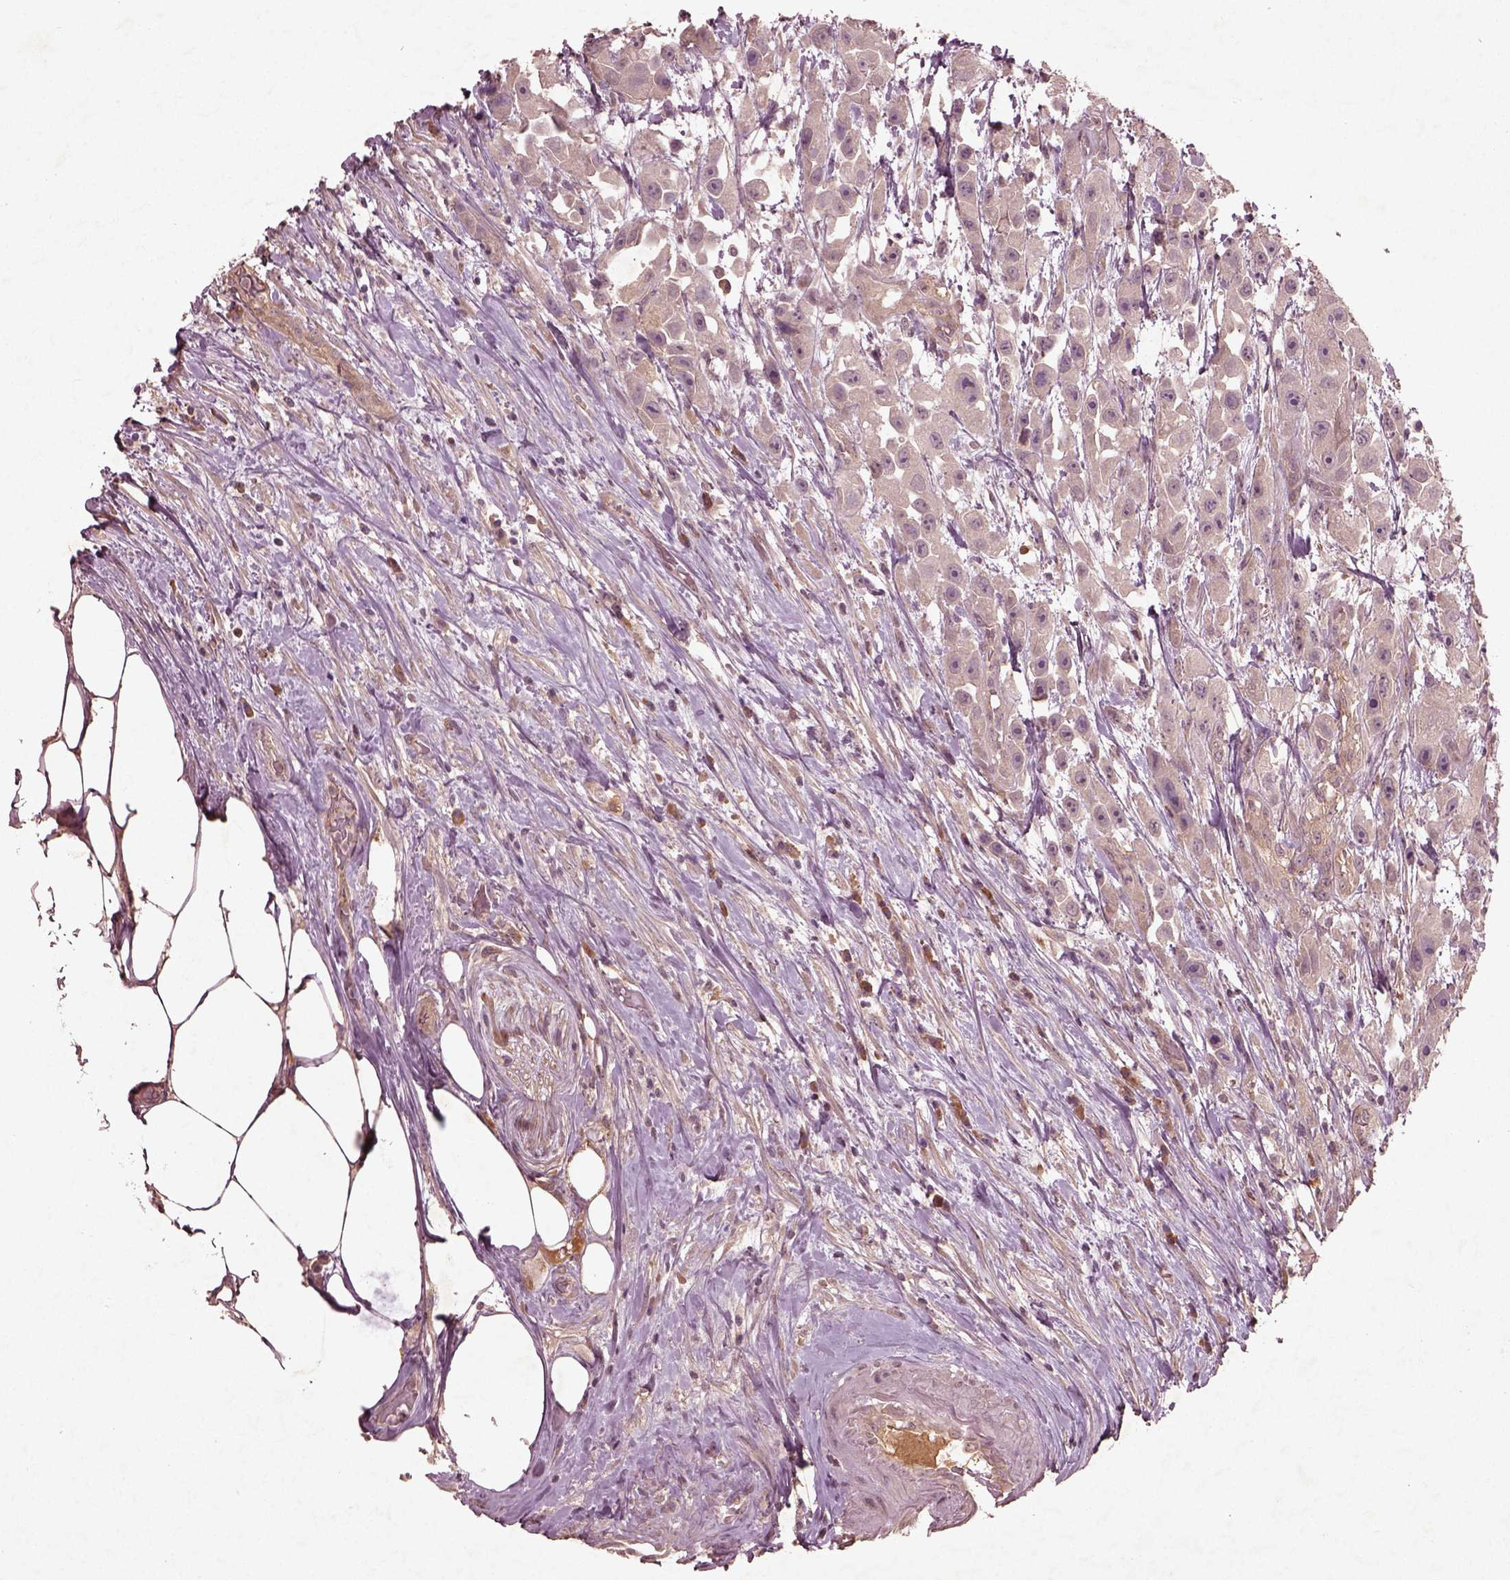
{"staining": {"intensity": "weak", "quantity": "<25%", "location": "cytoplasmic/membranous"}, "tissue": "urothelial cancer", "cell_type": "Tumor cells", "image_type": "cancer", "snomed": [{"axis": "morphology", "description": "Urothelial carcinoma, High grade"}, {"axis": "topography", "description": "Urinary bladder"}], "caption": "Immunohistochemistry histopathology image of neoplastic tissue: human high-grade urothelial carcinoma stained with DAB exhibits no significant protein positivity in tumor cells. The staining is performed using DAB brown chromogen with nuclei counter-stained in using hematoxylin.", "gene": "FAM234A", "patient": {"sex": "male", "age": 79}}